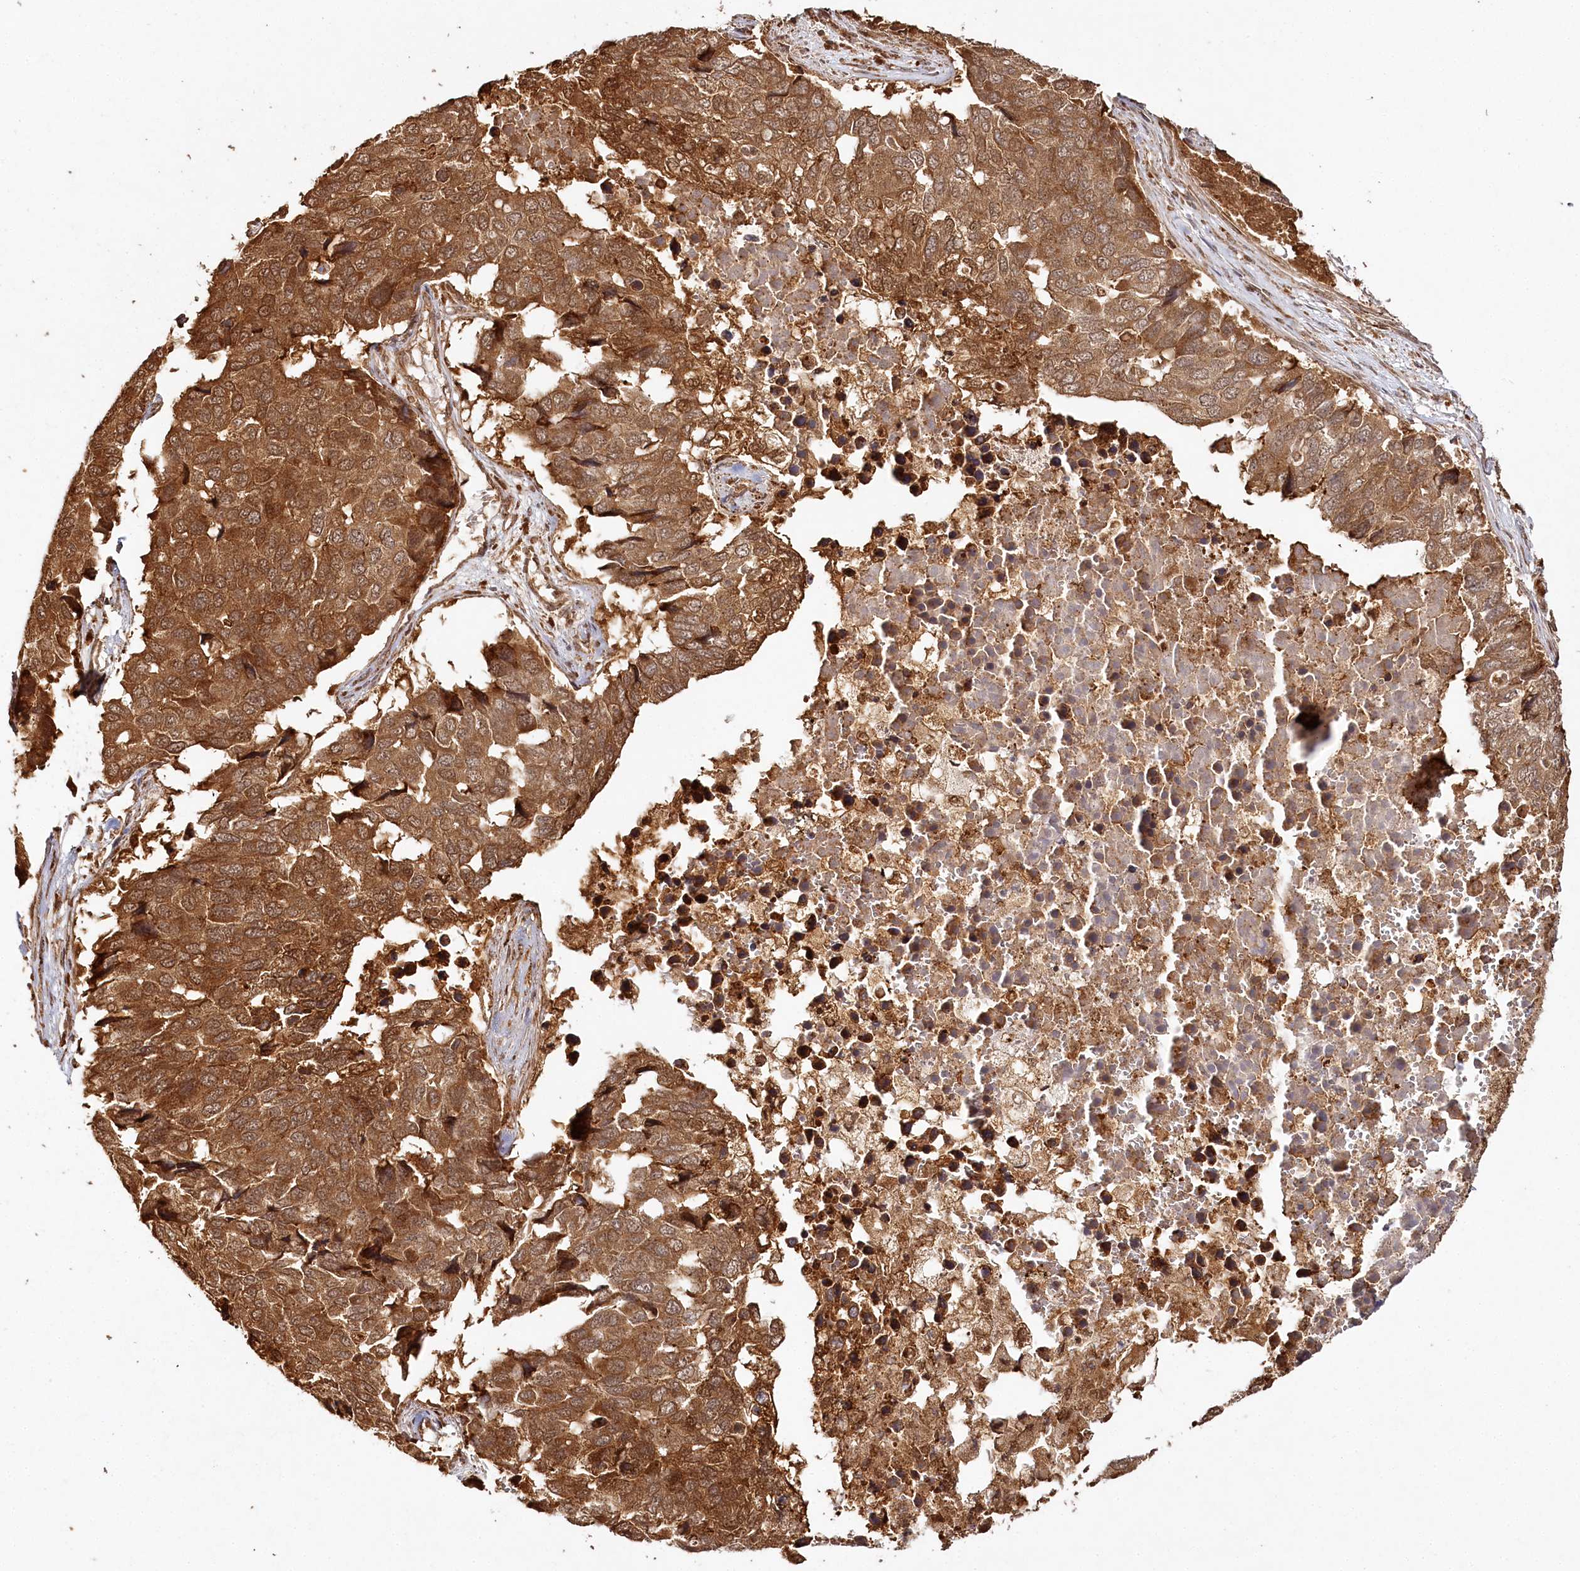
{"staining": {"intensity": "strong", "quantity": ">75%", "location": "cytoplasmic/membranous,nuclear"}, "tissue": "pancreatic cancer", "cell_type": "Tumor cells", "image_type": "cancer", "snomed": [{"axis": "morphology", "description": "Adenocarcinoma, NOS"}, {"axis": "topography", "description": "Pancreas"}], "caption": "IHC of pancreatic adenocarcinoma exhibits high levels of strong cytoplasmic/membranous and nuclear expression in about >75% of tumor cells.", "gene": "ULK2", "patient": {"sex": "male", "age": 50}}